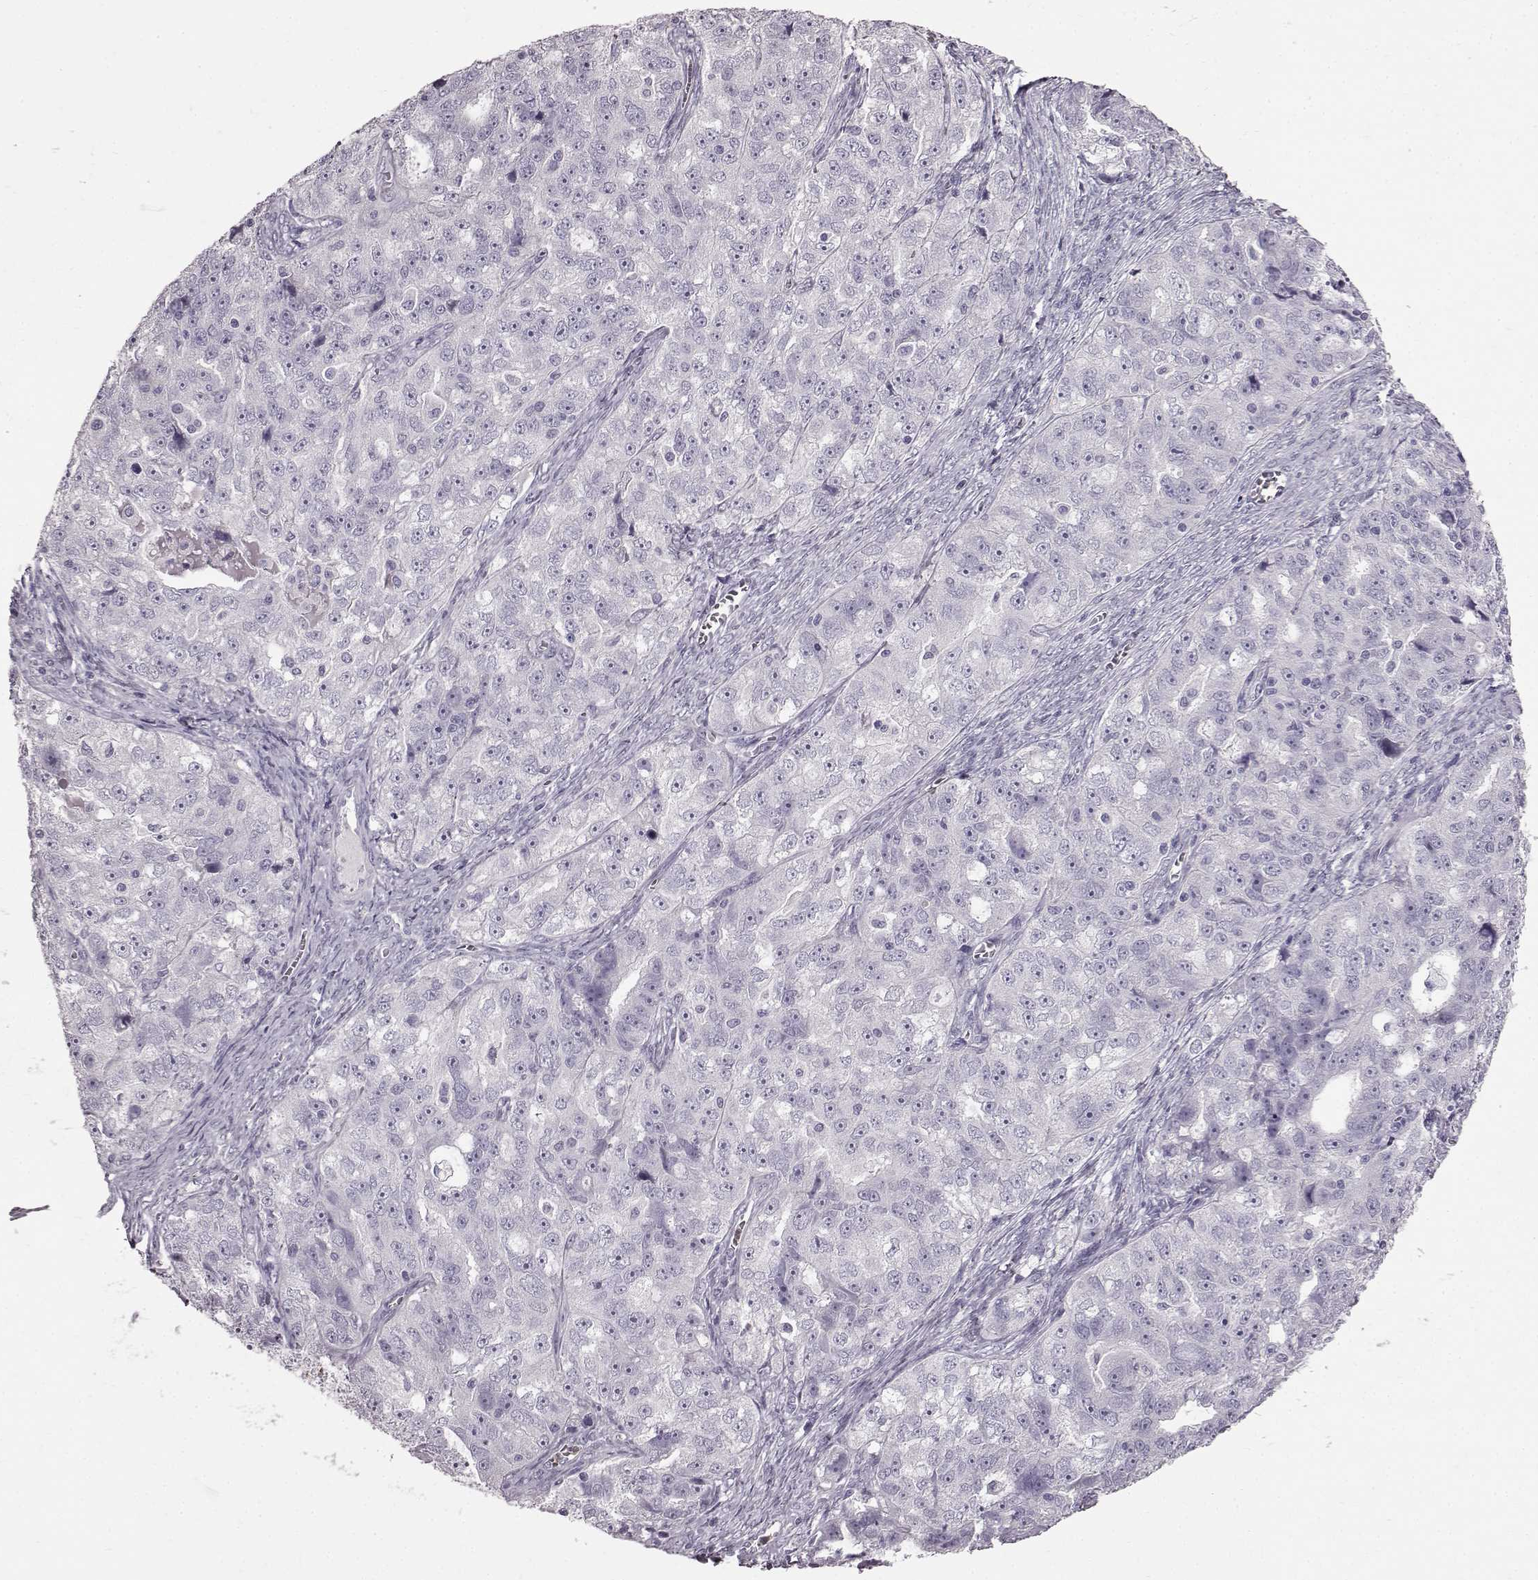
{"staining": {"intensity": "negative", "quantity": "none", "location": "none"}, "tissue": "ovarian cancer", "cell_type": "Tumor cells", "image_type": "cancer", "snomed": [{"axis": "morphology", "description": "Cystadenocarcinoma, serous, NOS"}, {"axis": "topography", "description": "Ovary"}], "caption": "Serous cystadenocarcinoma (ovarian) was stained to show a protein in brown. There is no significant positivity in tumor cells. (DAB (3,3'-diaminobenzidine) IHC with hematoxylin counter stain).", "gene": "FUT4", "patient": {"sex": "female", "age": 51}}